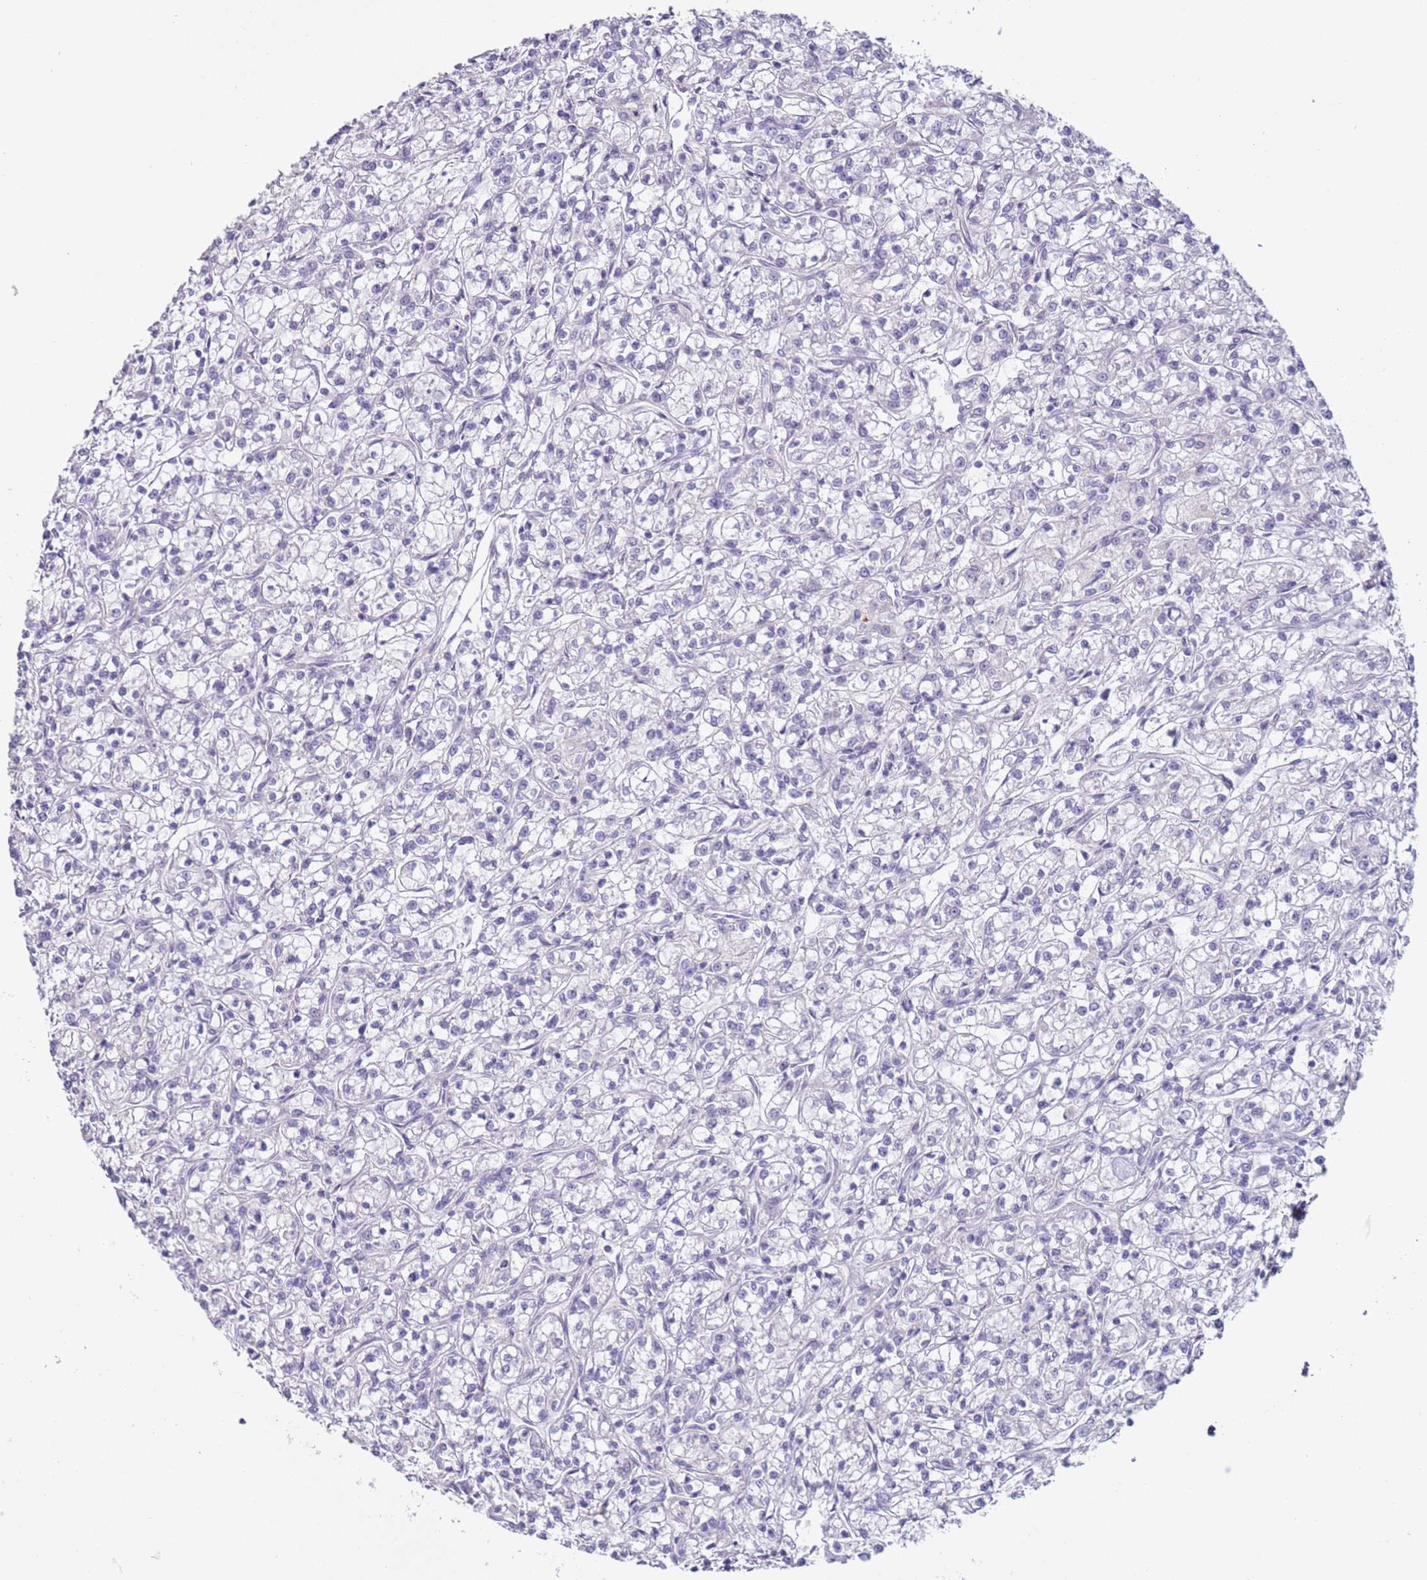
{"staining": {"intensity": "negative", "quantity": "none", "location": "none"}, "tissue": "renal cancer", "cell_type": "Tumor cells", "image_type": "cancer", "snomed": [{"axis": "morphology", "description": "Adenocarcinoma, NOS"}, {"axis": "topography", "description": "Kidney"}], "caption": "Tumor cells show no significant staining in renal adenocarcinoma.", "gene": "NPAP1", "patient": {"sex": "female", "age": 59}}